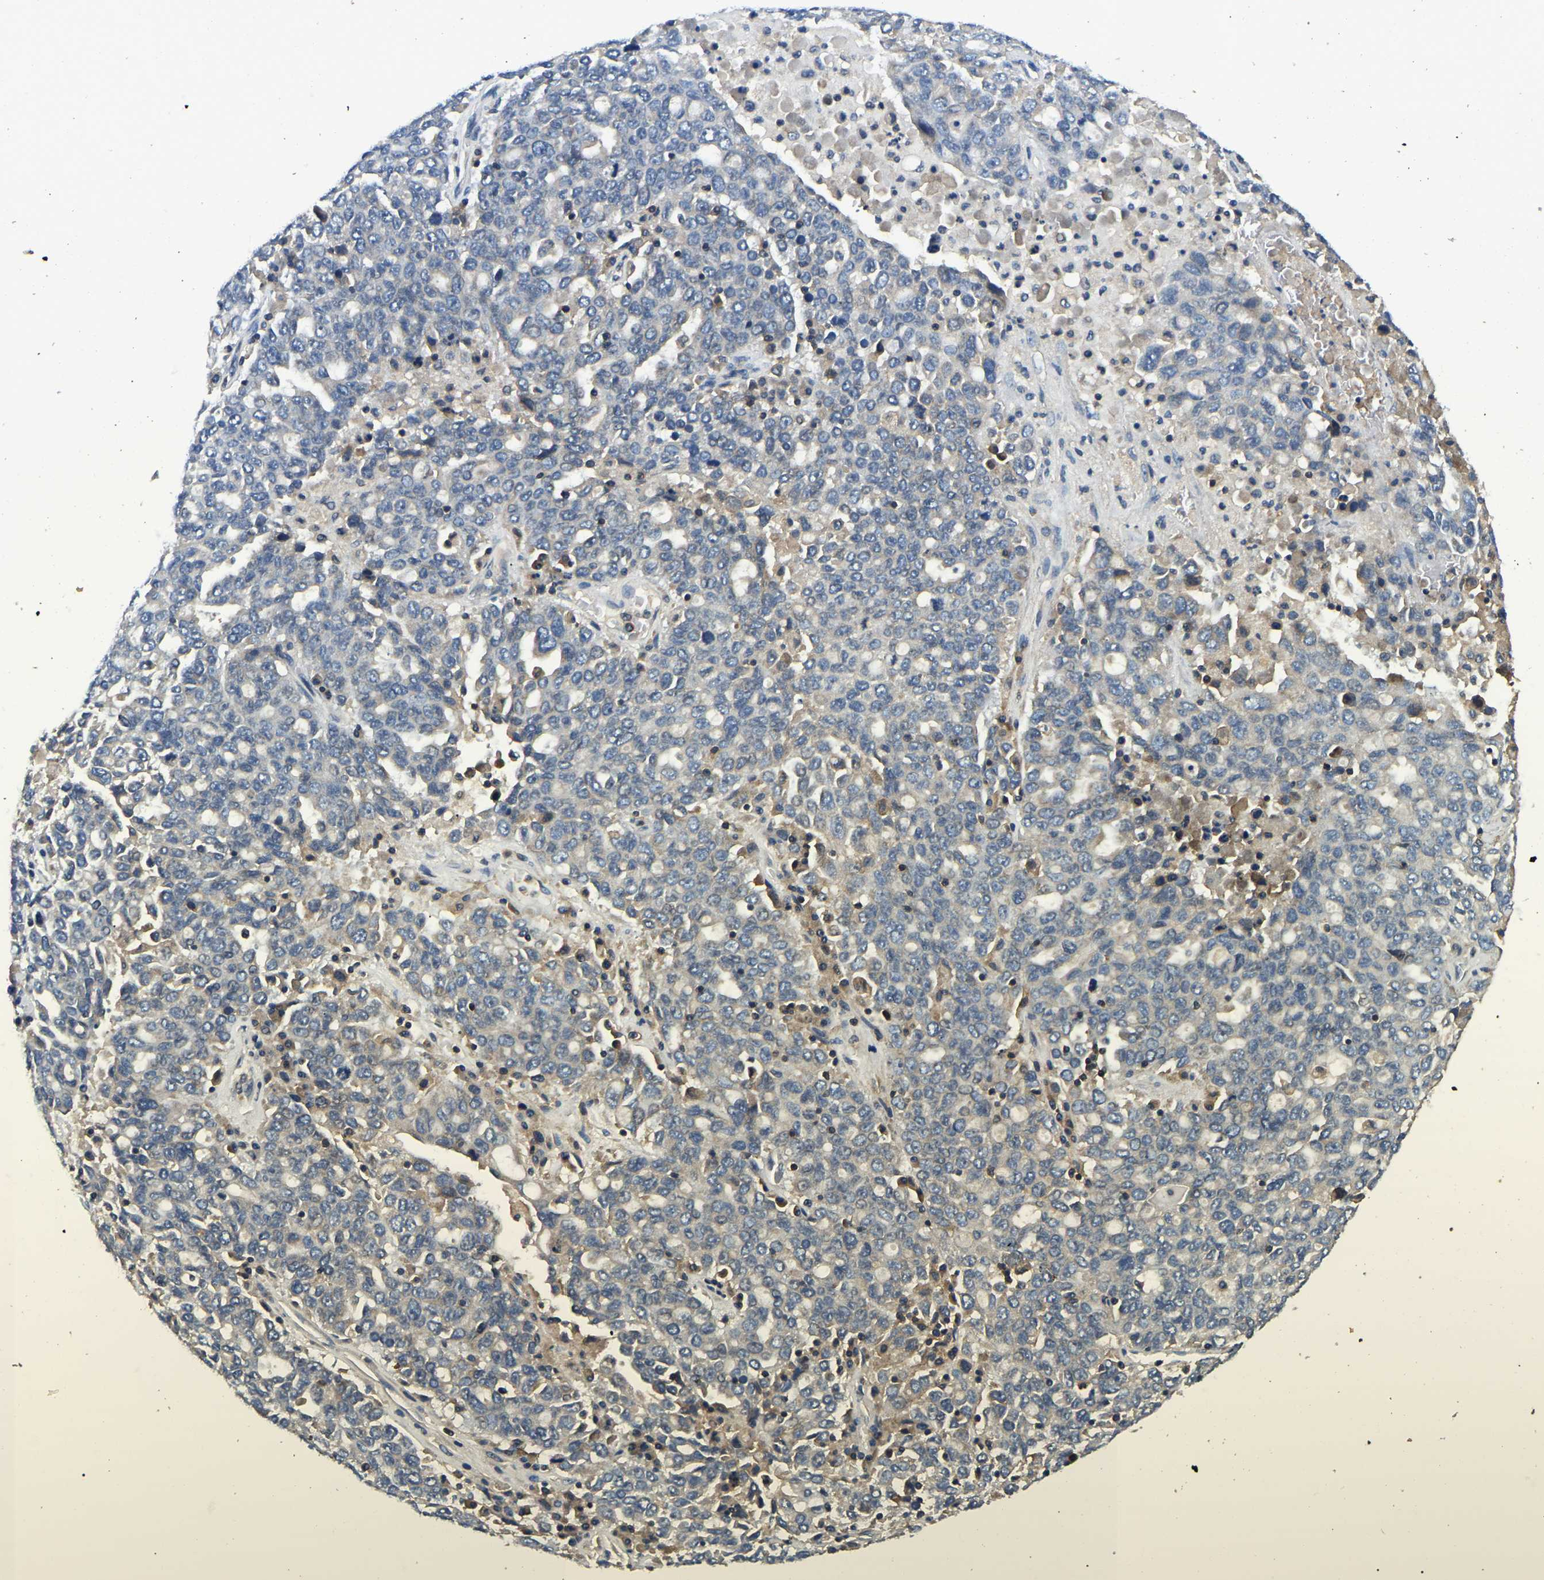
{"staining": {"intensity": "weak", "quantity": "<25%", "location": "cytoplasmic/membranous"}, "tissue": "ovarian cancer", "cell_type": "Tumor cells", "image_type": "cancer", "snomed": [{"axis": "morphology", "description": "Carcinoma, endometroid"}, {"axis": "topography", "description": "Ovary"}], "caption": "Tumor cells show no significant protein staining in ovarian cancer (endometroid carcinoma).", "gene": "SMPD2", "patient": {"sex": "female", "age": 62}}